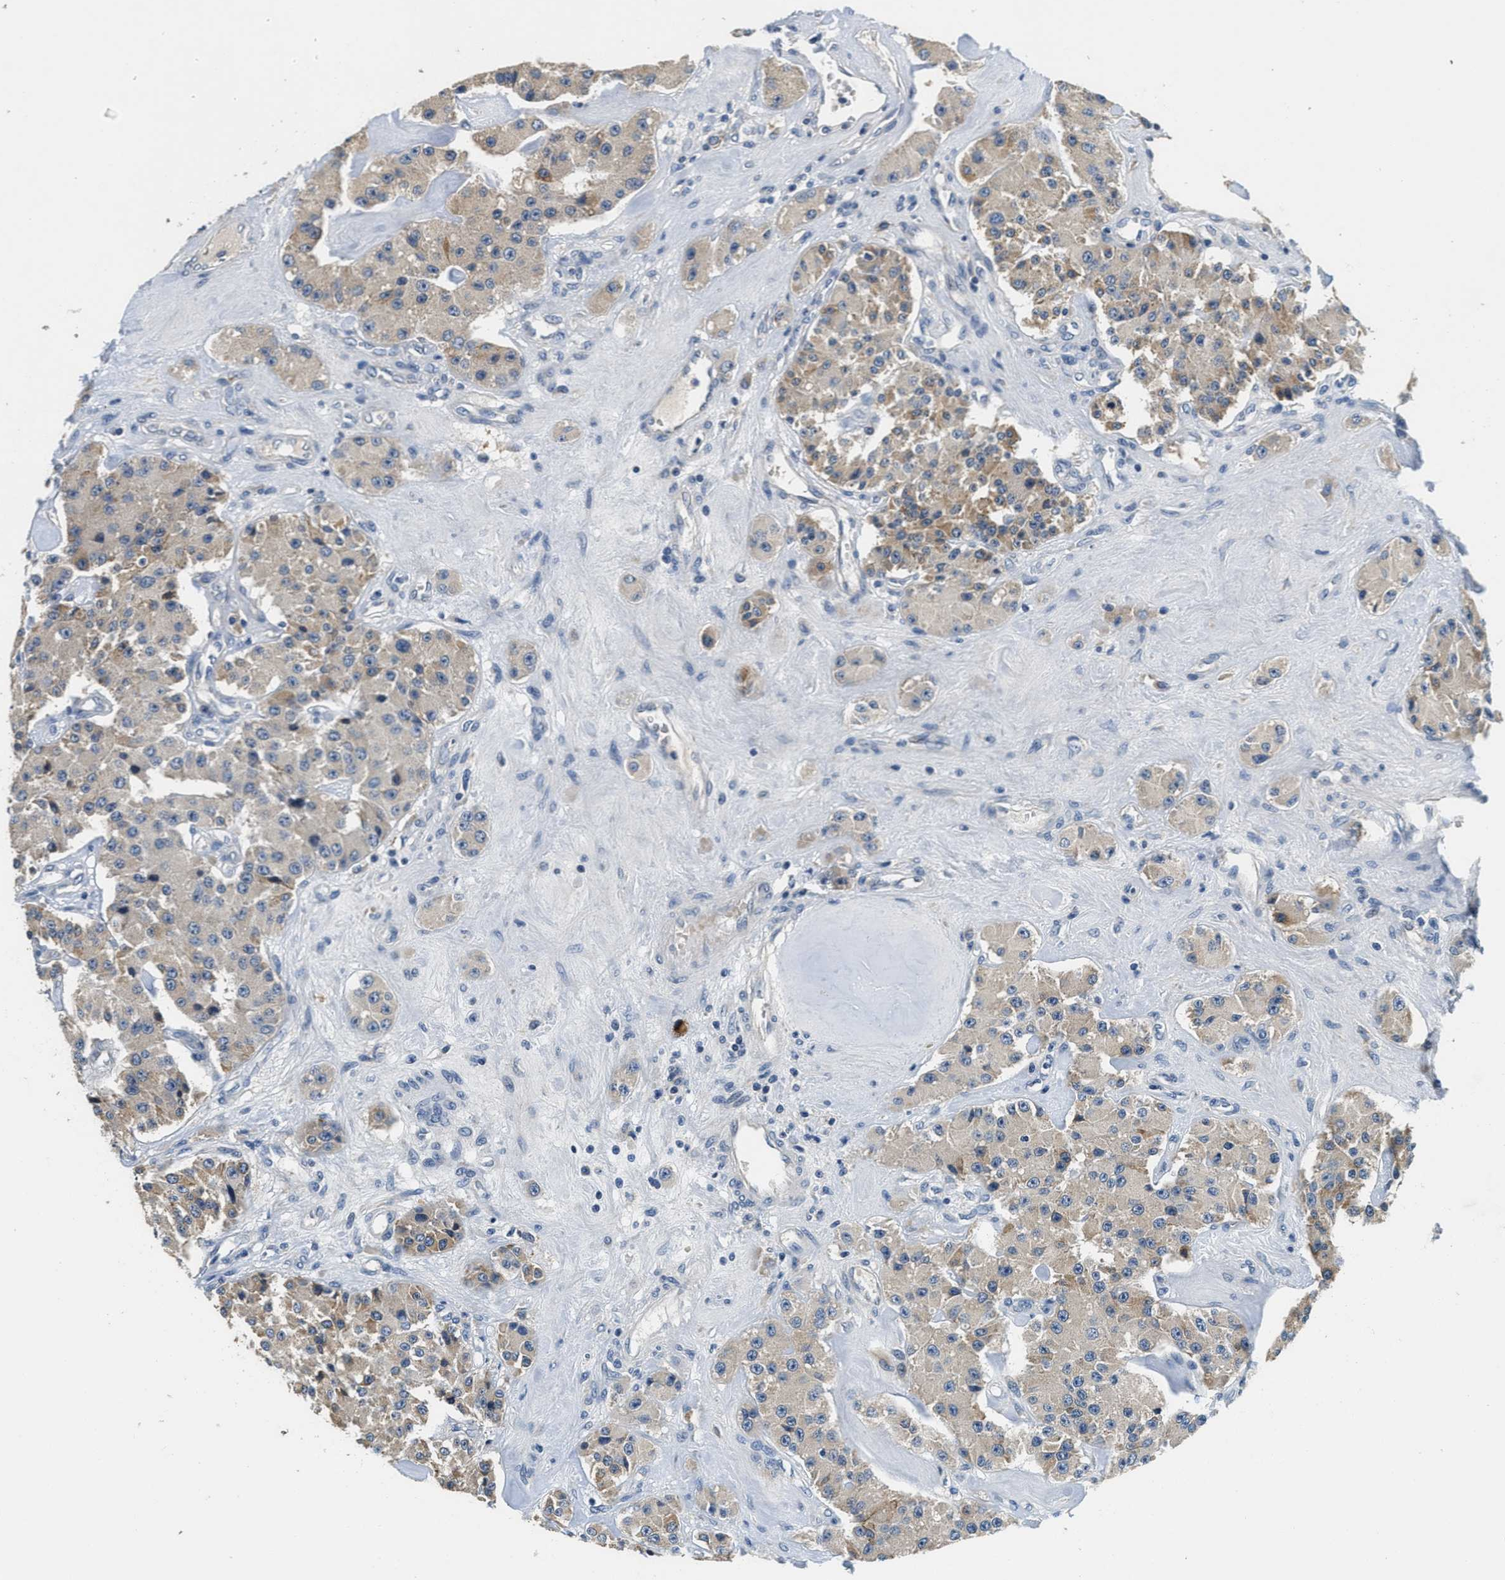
{"staining": {"intensity": "weak", "quantity": "<25%", "location": "cytoplasmic/membranous"}, "tissue": "carcinoid", "cell_type": "Tumor cells", "image_type": "cancer", "snomed": [{"axis": "morphology", "description": "Carcinoid, malignant, NOS"}, {"axis": "topography", "description": "Pancreas"}], "caption": "This is an immunohistochemistry (IHC) histopathology image of human carcinoid. There is no staining in tumor cells.", "gene": "ALDH3A2", "patient": {"sex": "male", "age": 41}}